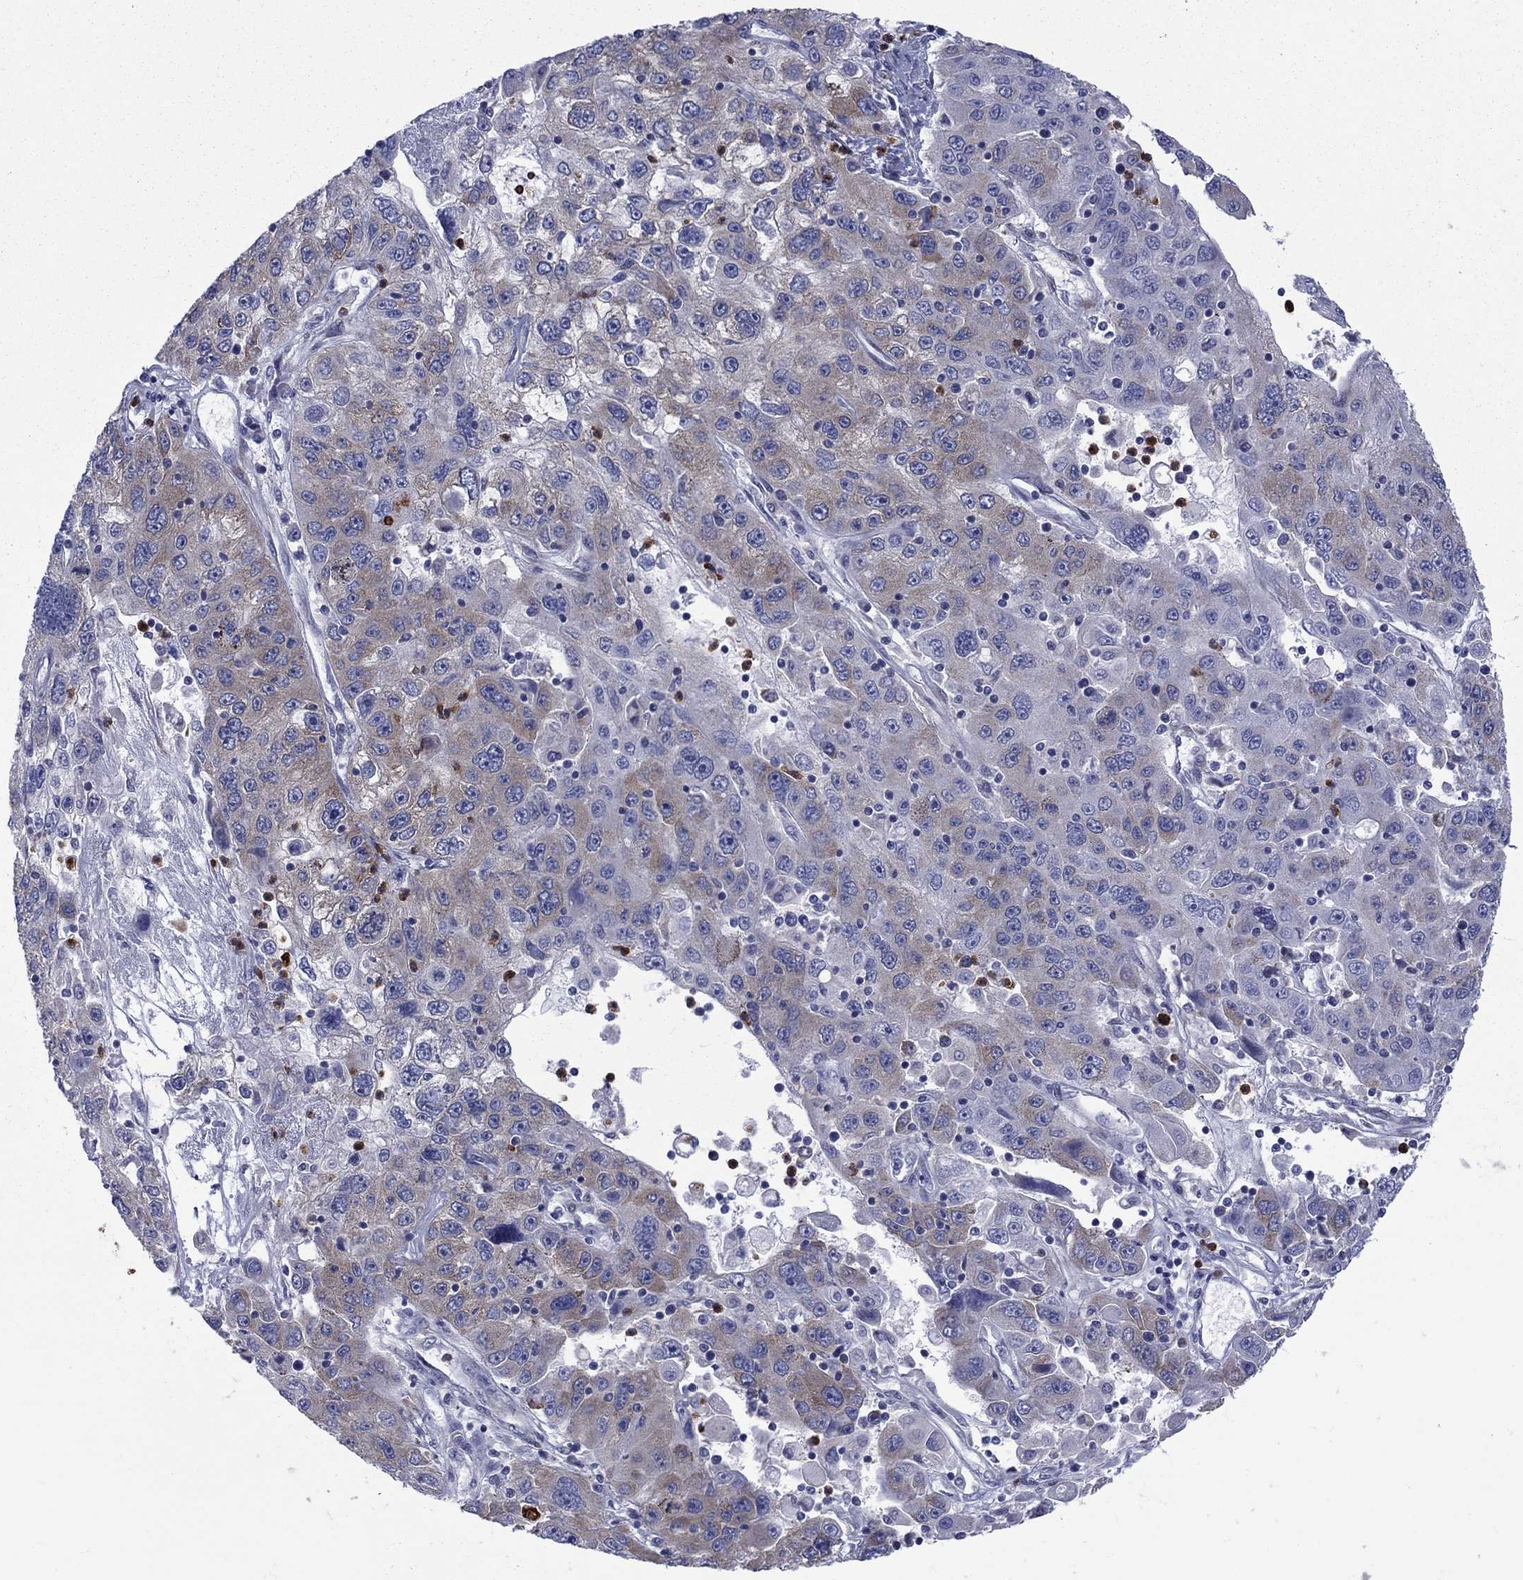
{"staining": {"intensity": "moderate", "quantity": "<25%", "location": "cytoplasmic/membranous"}, "tissue": "stomach cancer", "cell_type": "Tumor cells", "image_type": "cancer", "snomed": [{"axis": "morphology", "description": "Adenocarcinoma, NOS"}, {"axis": "topography", "description": "Stomach"}], "caption": "Immunohistochemical staining of human stomach cancer (adenocarcinoma) shows low levels of moderate cytoplasmic/membranous expression in about <25% of tumor cells.", "gene": "GPR155", "patient": {"sex": "male", "age": 56}}